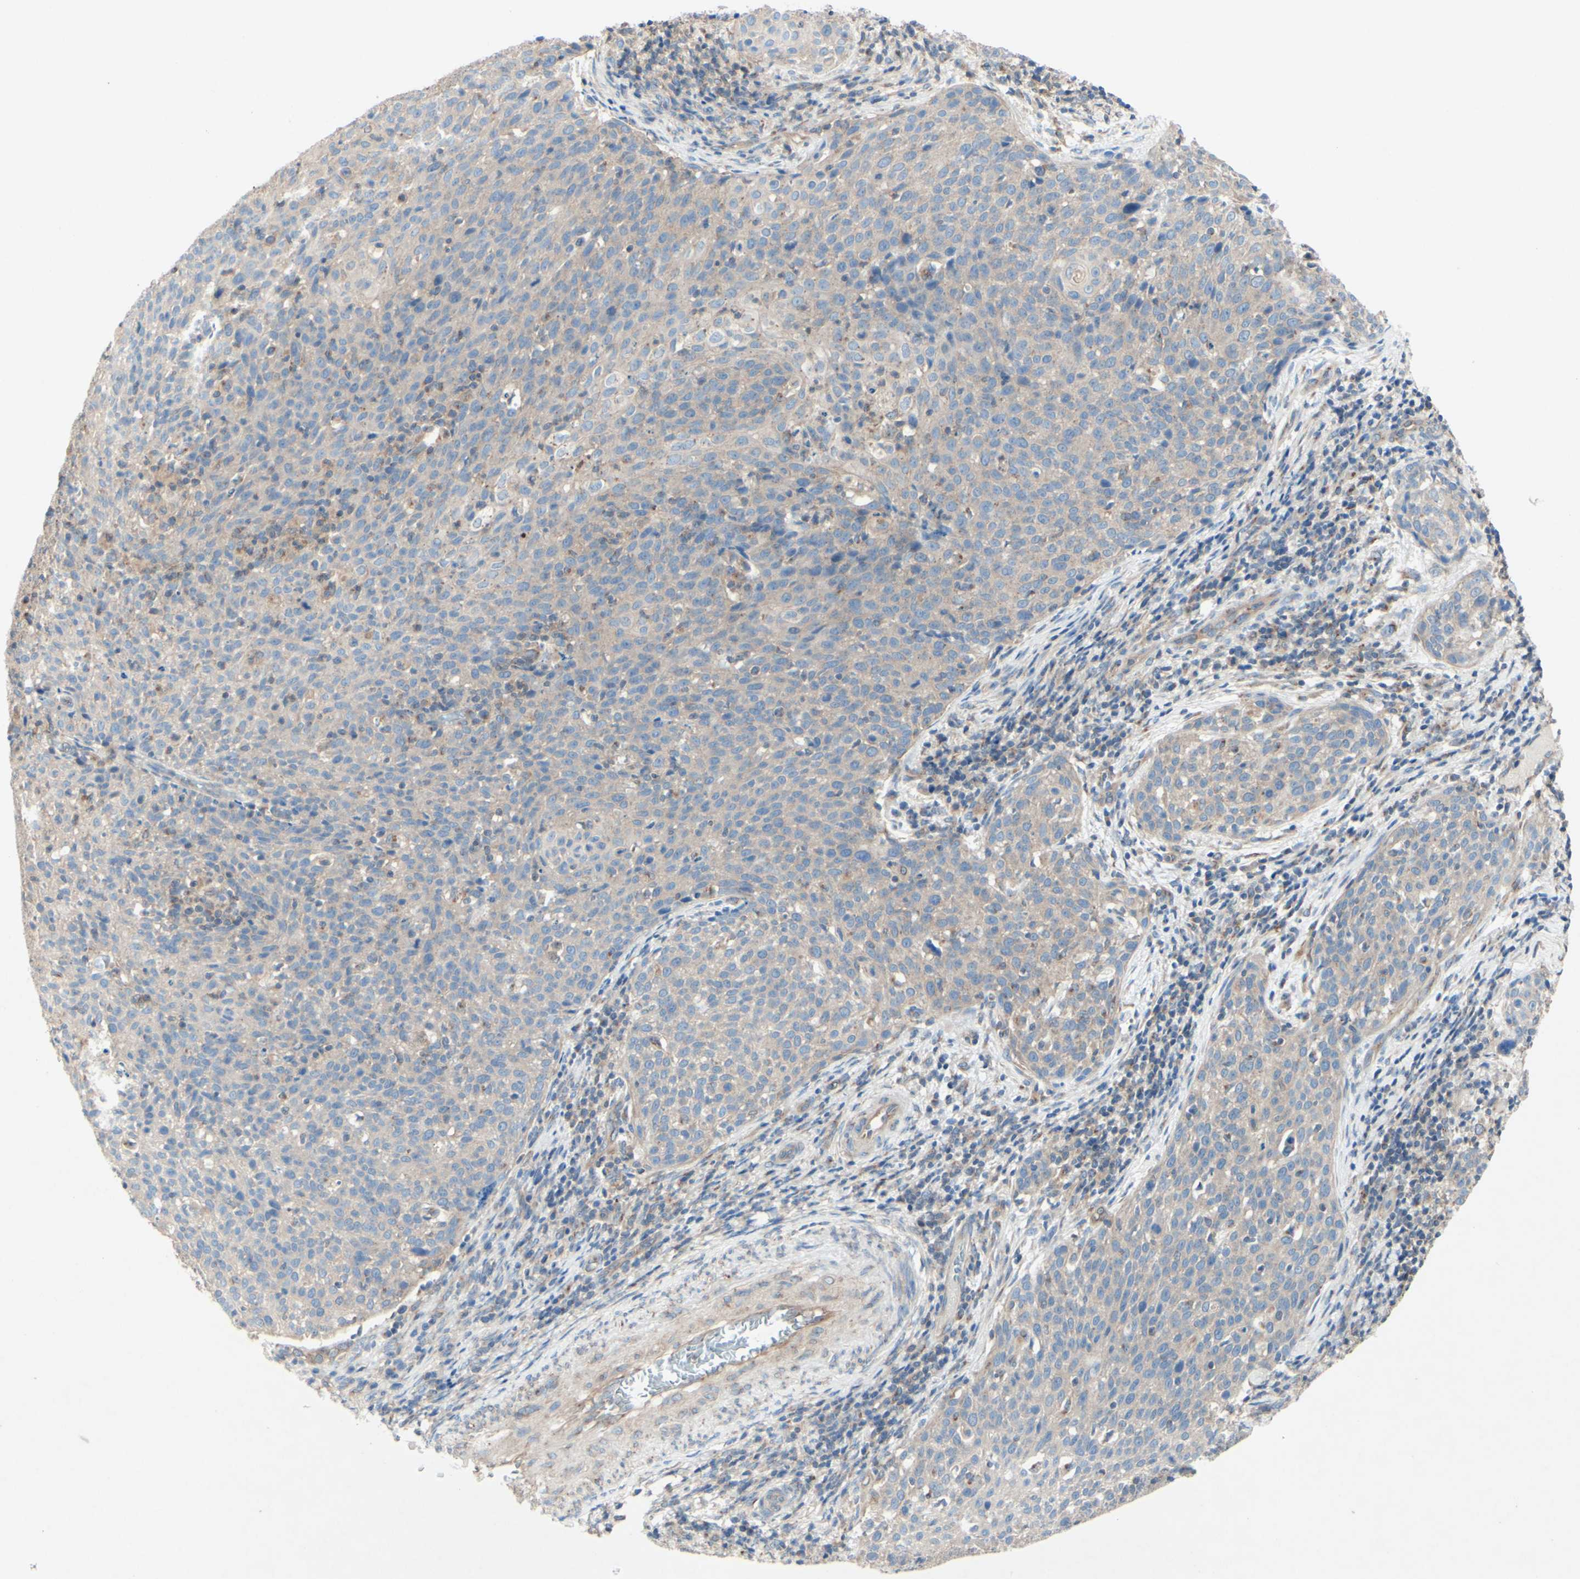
{"staining": {"intensity": "weak", "quantity": ">75%", "location": "cytoplasmic/membranous"}, "tissue": "cervical cancer", "cell_type": "Tumor cells", "image_type": "cancer", "snomed": [{"axis": "morphology", "description": "Squamous cell carcinoma, NOS"}, {"axis": "topography", "description": "Cervix"}], "caption": "IHC histopathology image of neoplastic tissue: cervical squamous cell carcinoma stained using immunohistochemistry (IHC) demonstrates low levels of weak protein expression localized specifically in the cytoplasmic/membranous of tumor cells, appearing as a cytoplasmic/membranous brown color.", "gene": "MTM1", "patient": {"sex": "female", "age": 38}}